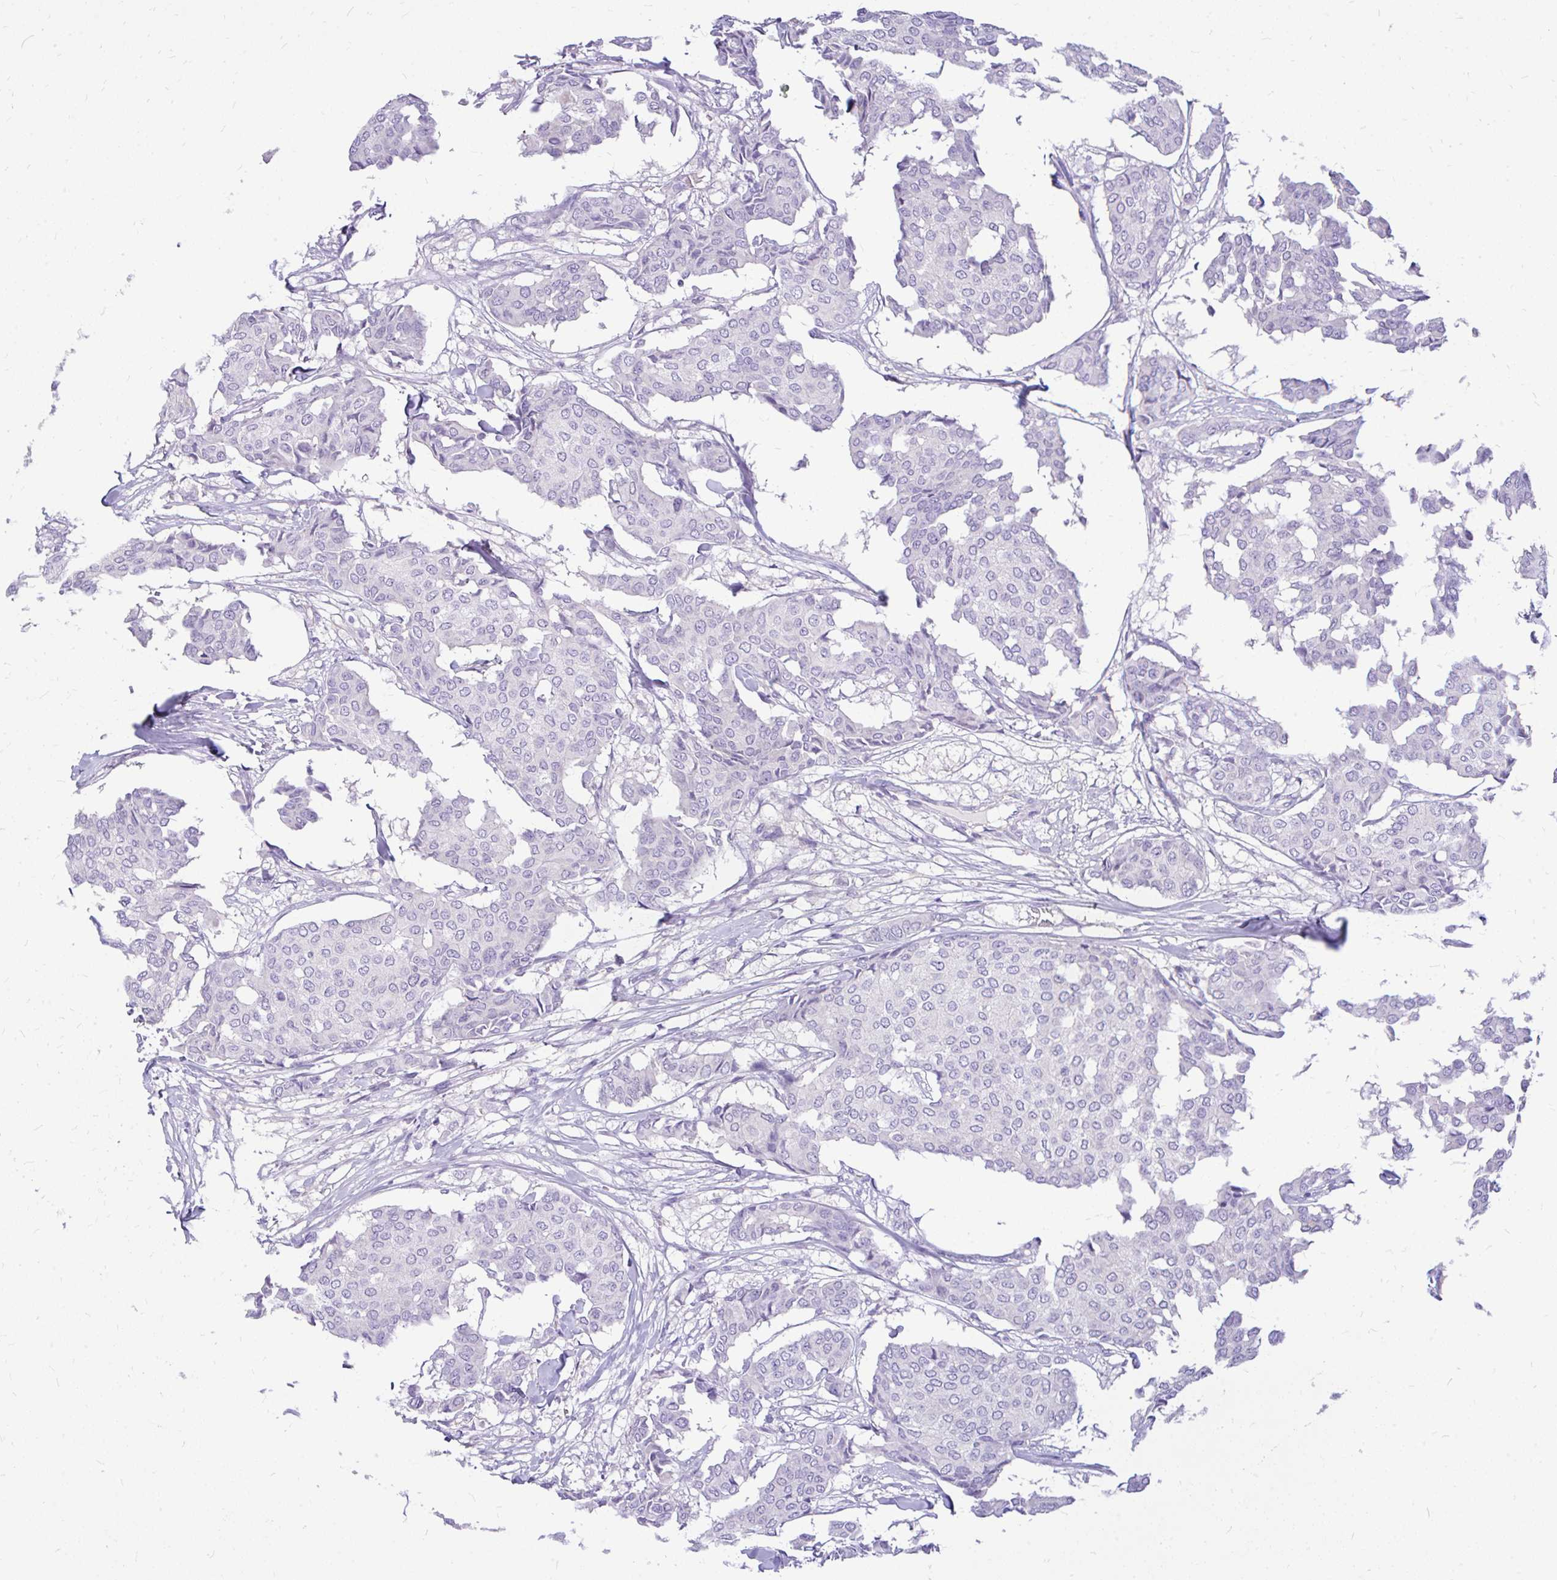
{"staining": {"intensity": "negative", "quantity": "none", "location": "none"}, "tissue": "breast cancer", "cell_type": "Tumor cells", "image_type": "cancer", "snomed": [{"axis": "morphology", "description": "Duct carcinoma"}, {"axis": "topography", "description": "Breast"}], "caption": "Immunohistochemistry (IHC) of infiltrating ductal carcinoma (breast) displays no staining in tumor cells.", "gene": "MAP1LC3A", "patient": {"sex": "female", "age": 75}}